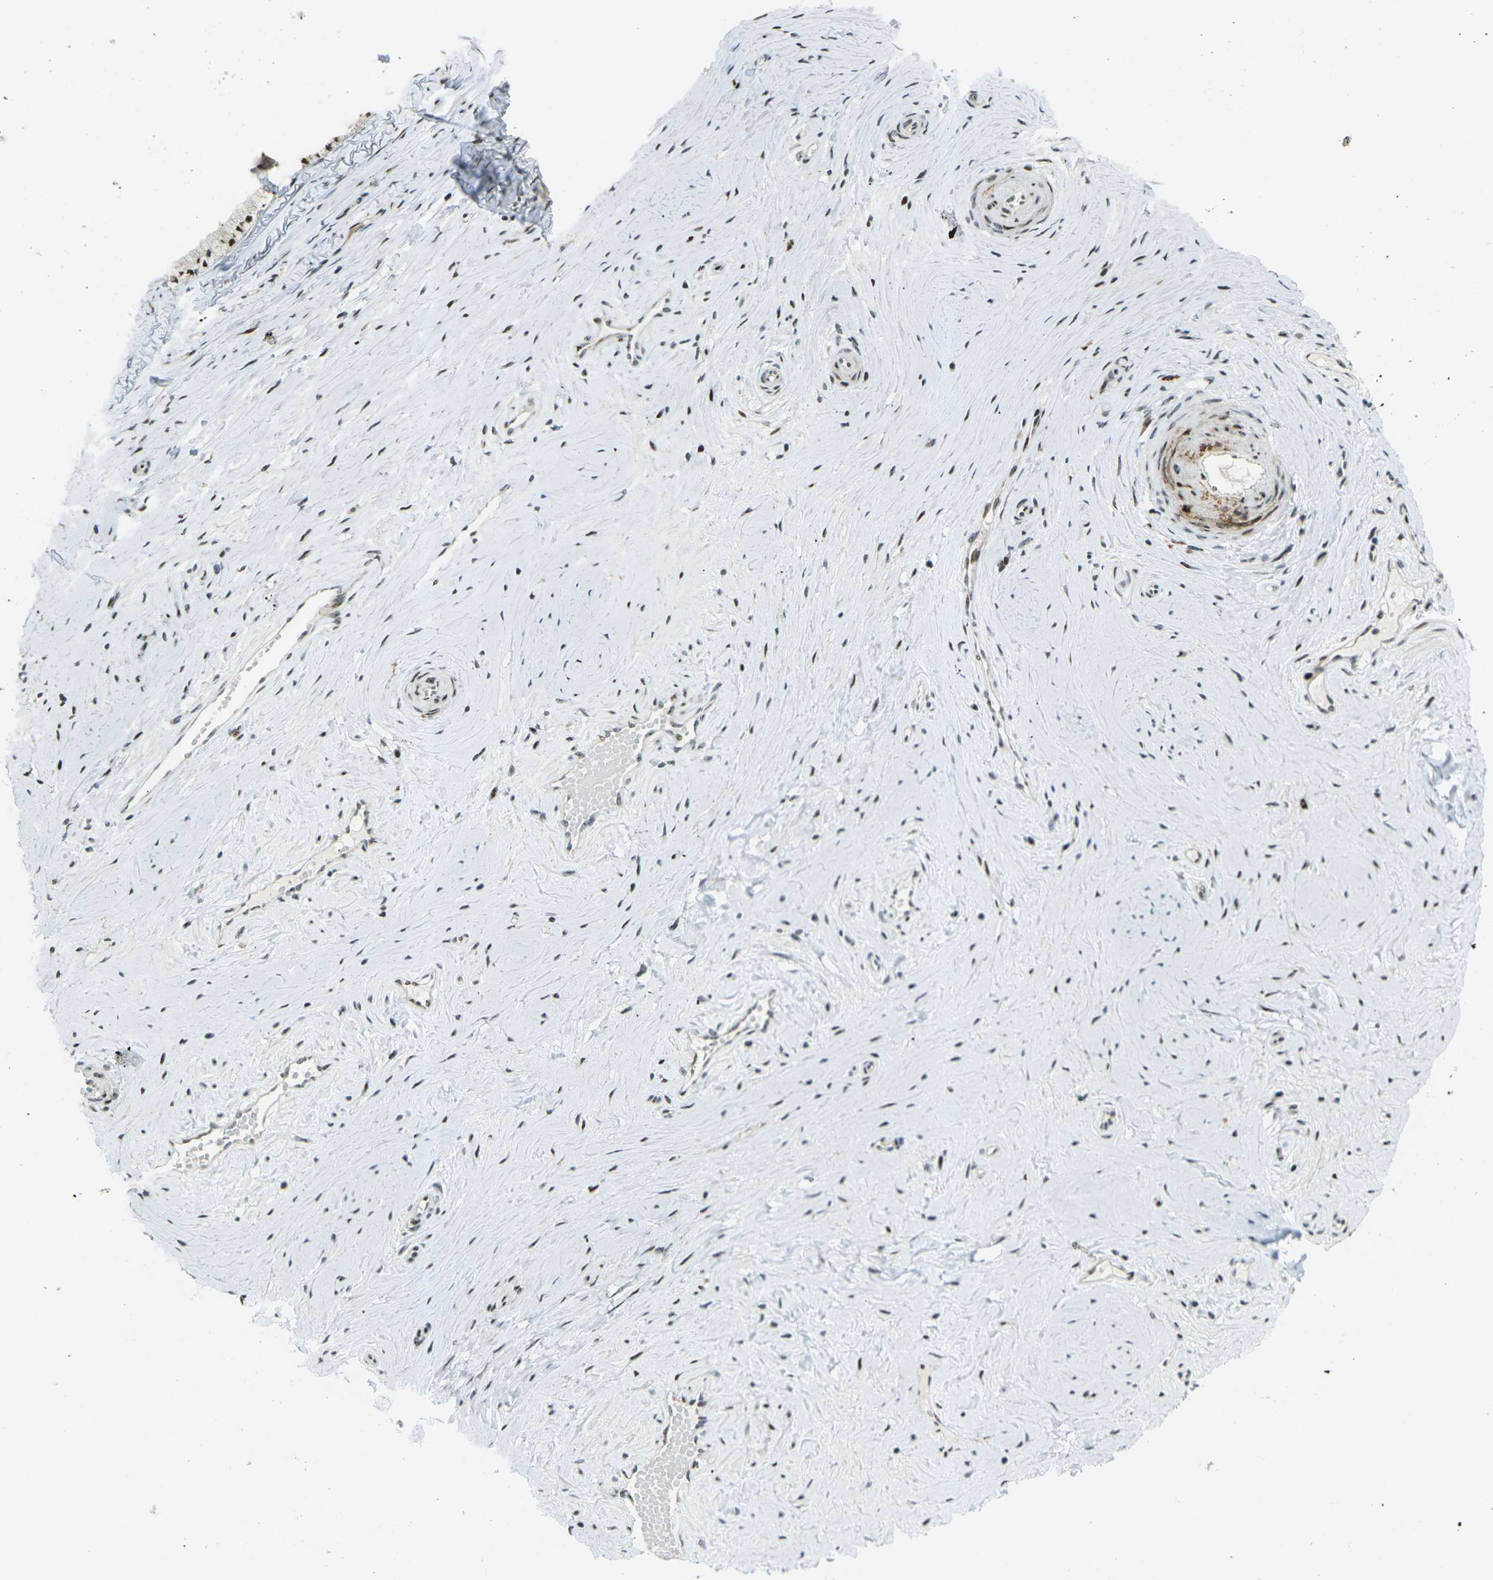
{"staining": {"intensity": "strong", "quantity": ">75%", "location": "nuclear"}, "tissue": "cervix", "cell_type": "Glandular cells", "image_type": "normal", "snomed": [{"axis": "morphology", "description": "Normal tissue, NOS"}, {"axis": "topography", "description": "Cervix"}], "caption": "This micrograph exhibits IHC staining of unremarkable cervix, with high strong nuclear expression in about >75% of glandular cells.", "gene": "UBE2C", "patient": {"sex": "female", "age": 39}}